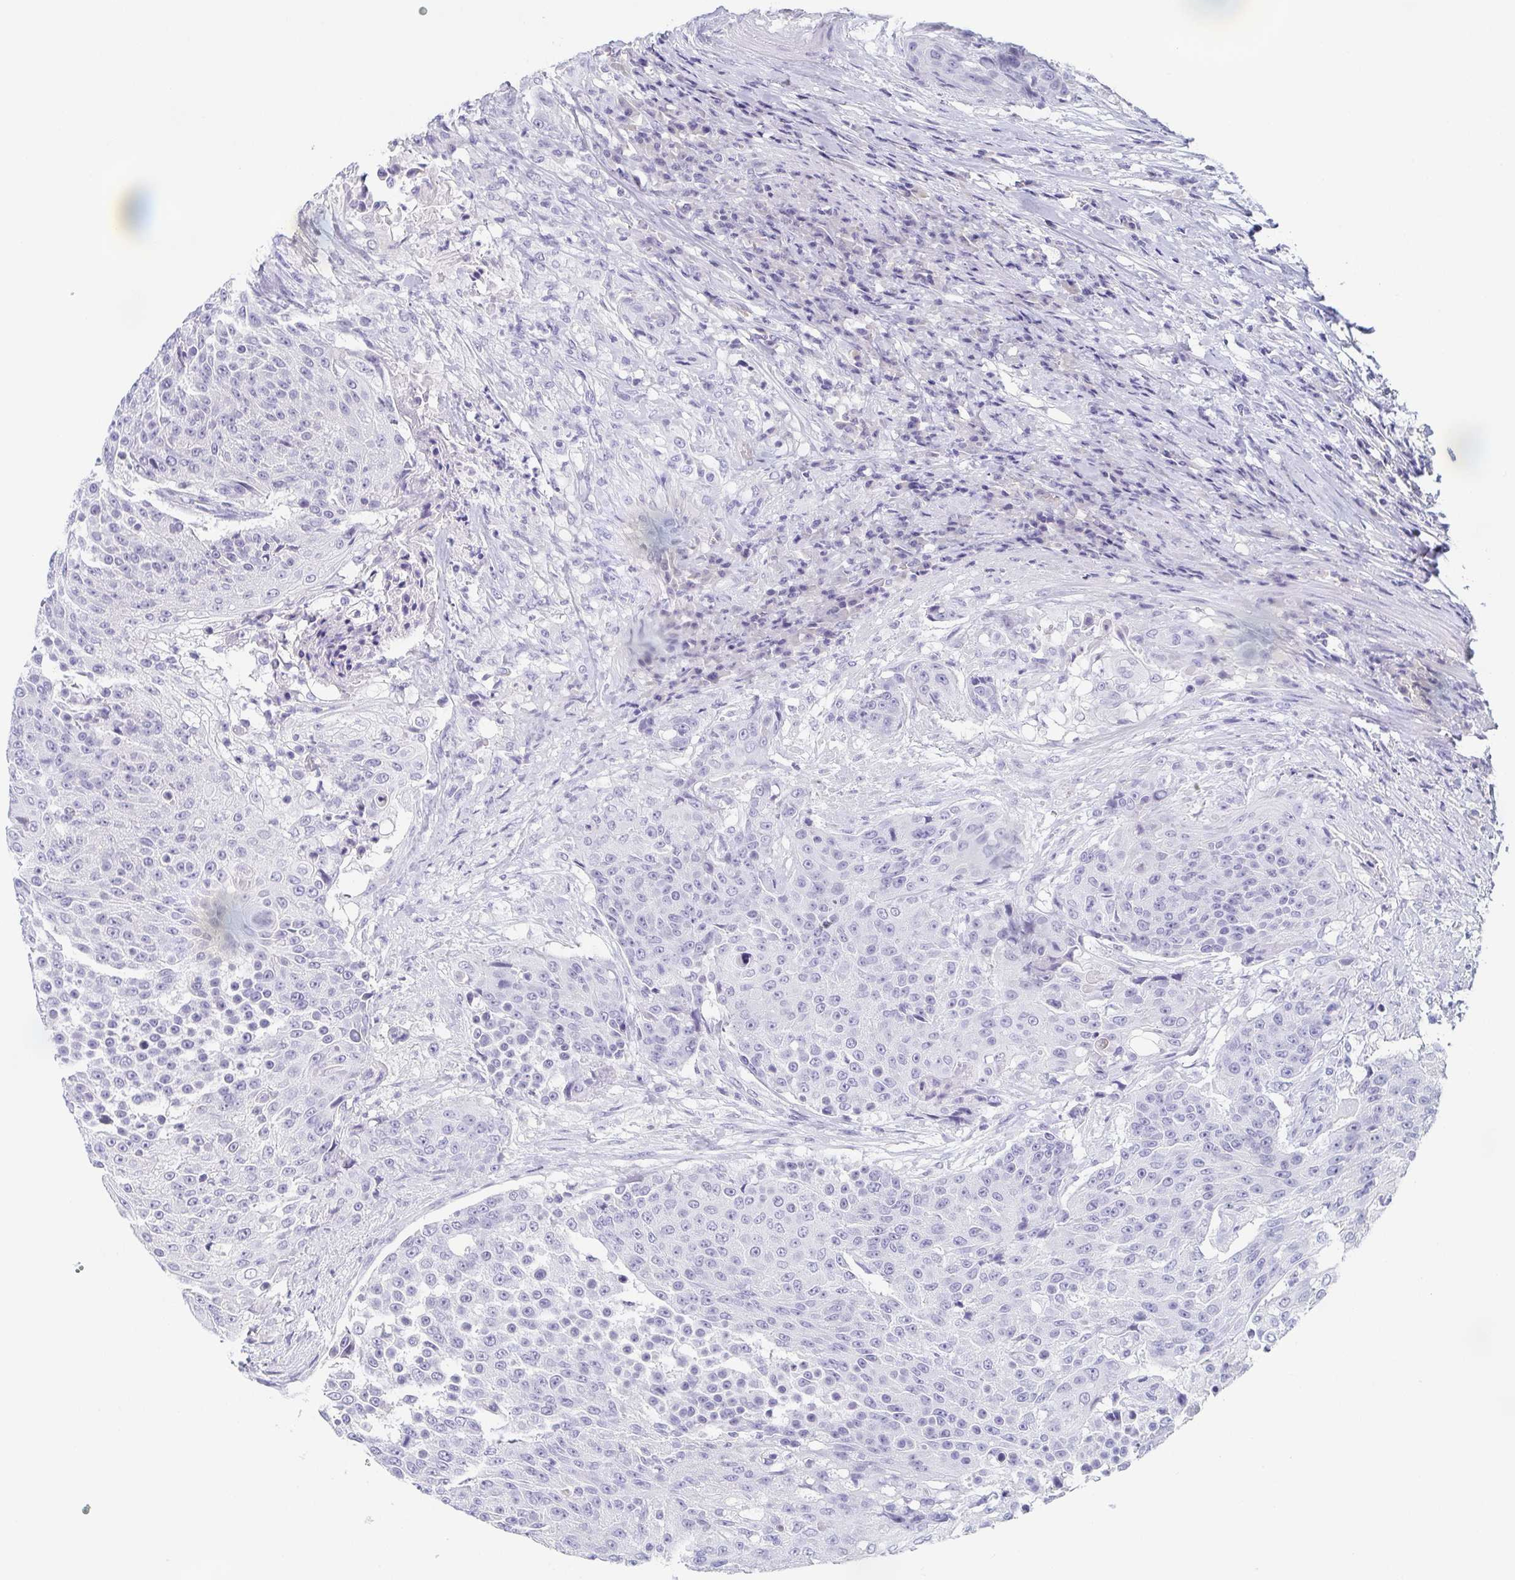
{"staining": {"intensity": "negative", "quantity": "none", "location": "none"}, "tissue": "urothelial cancer", "cell_type": "Tumor cells", "image_type": "cancer", "snomed": [{"axis": "morphology", "description": "Urothelial carcinoma, High grade"}, {"axis": "topography", "description": "Urinary bladder"}], "caption": "A histopathology image of urothelial carcinoma (high-grade) stained for a protein shows no brown staining in tumor cells.", "gene": "ITLN1", "patient": {"sex": "female", "age": 63}}